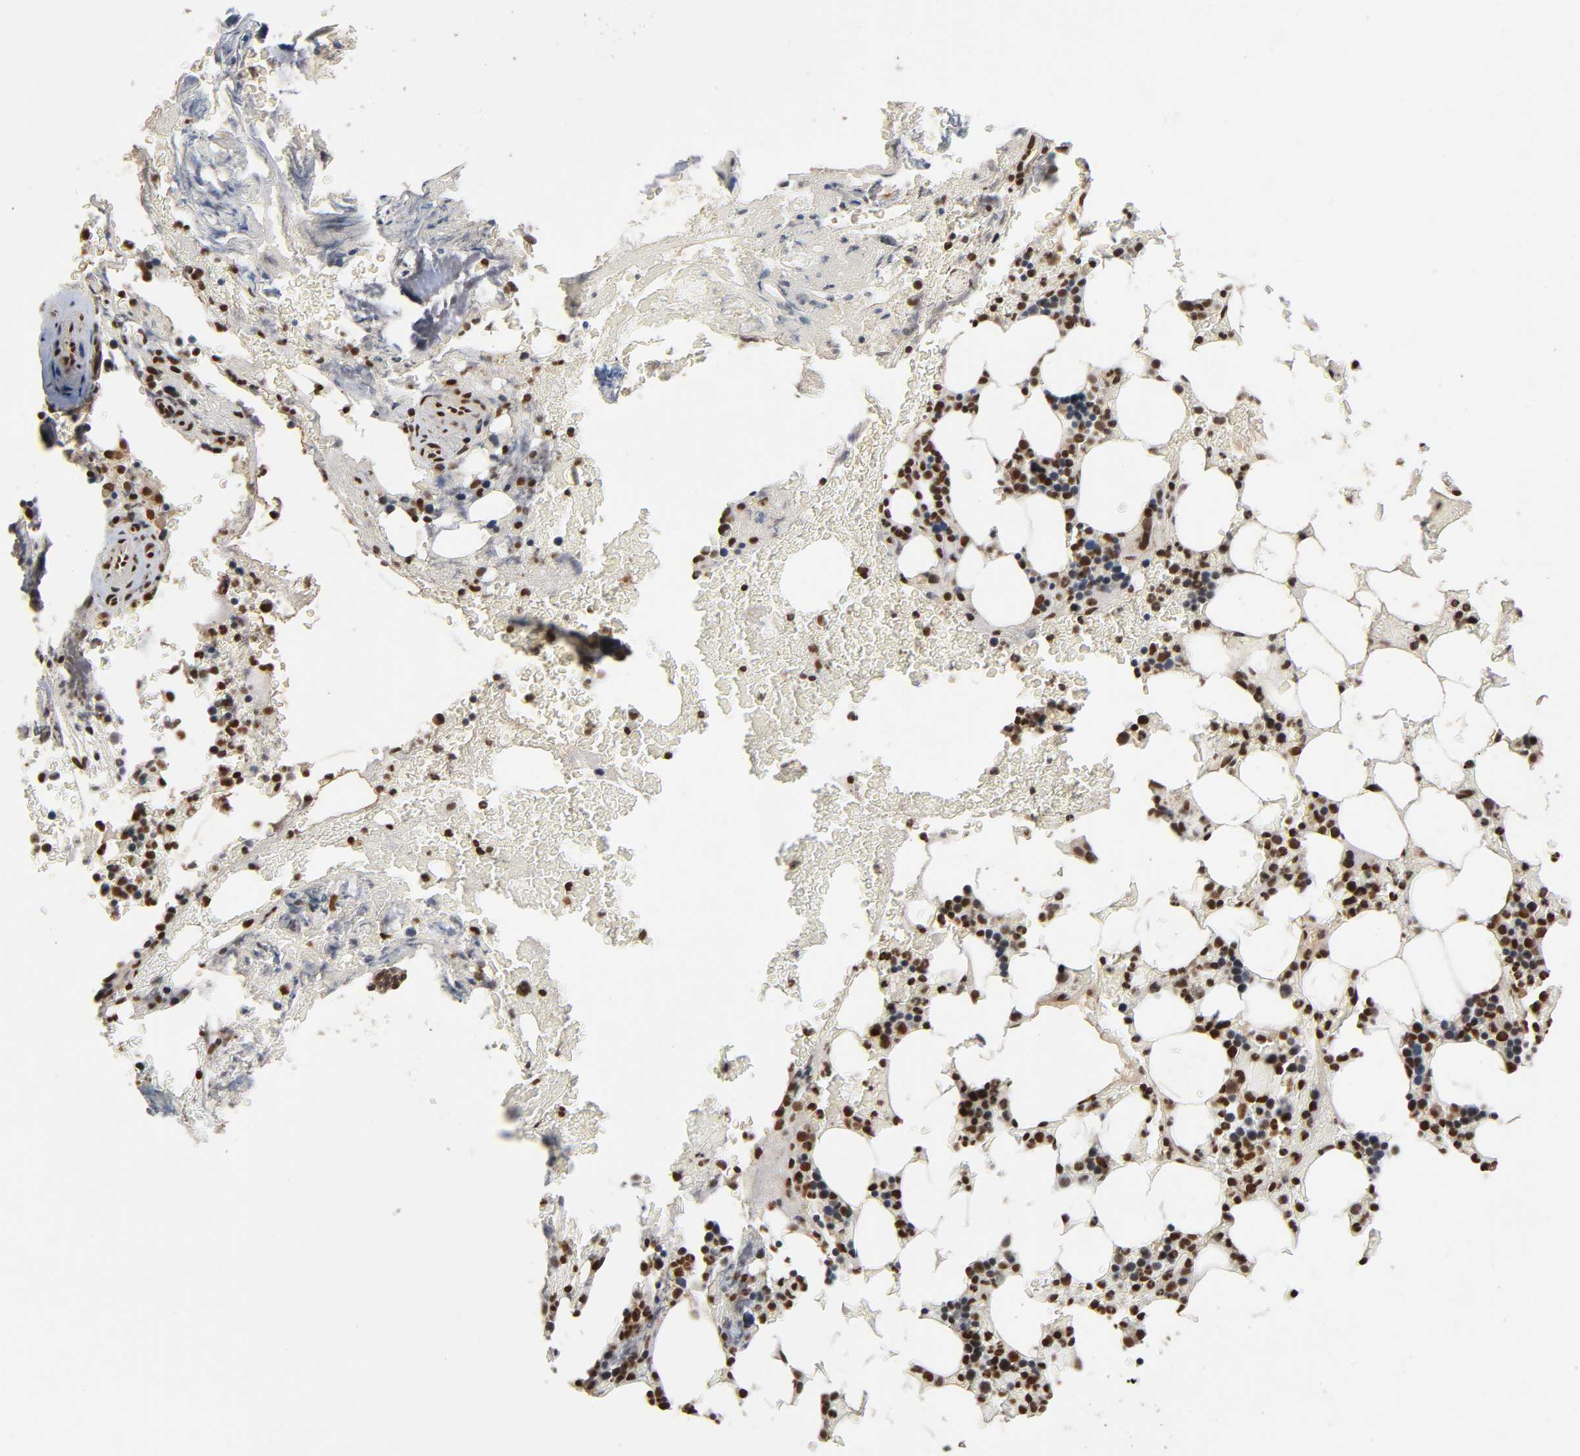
{"staining": {"intensity": "strong", "quantity": ">75%", "location": "nuclear"}, "tissue": "bone marrow", "cell_type": "Hematopoietic cells", "image_type": "normal", "snomed": [{"axis": "morphology", "description": "Normal tissue, NOS"}, {"axis": "topography", "description": "Bone marrow"}], "caption": "A histopathology image of bone marrow stained for a protein shows strong nuclear brown staining in hematopoietic cells.", "gene": "ZNF384", "patient": {"sex": "female", "age": 73}}